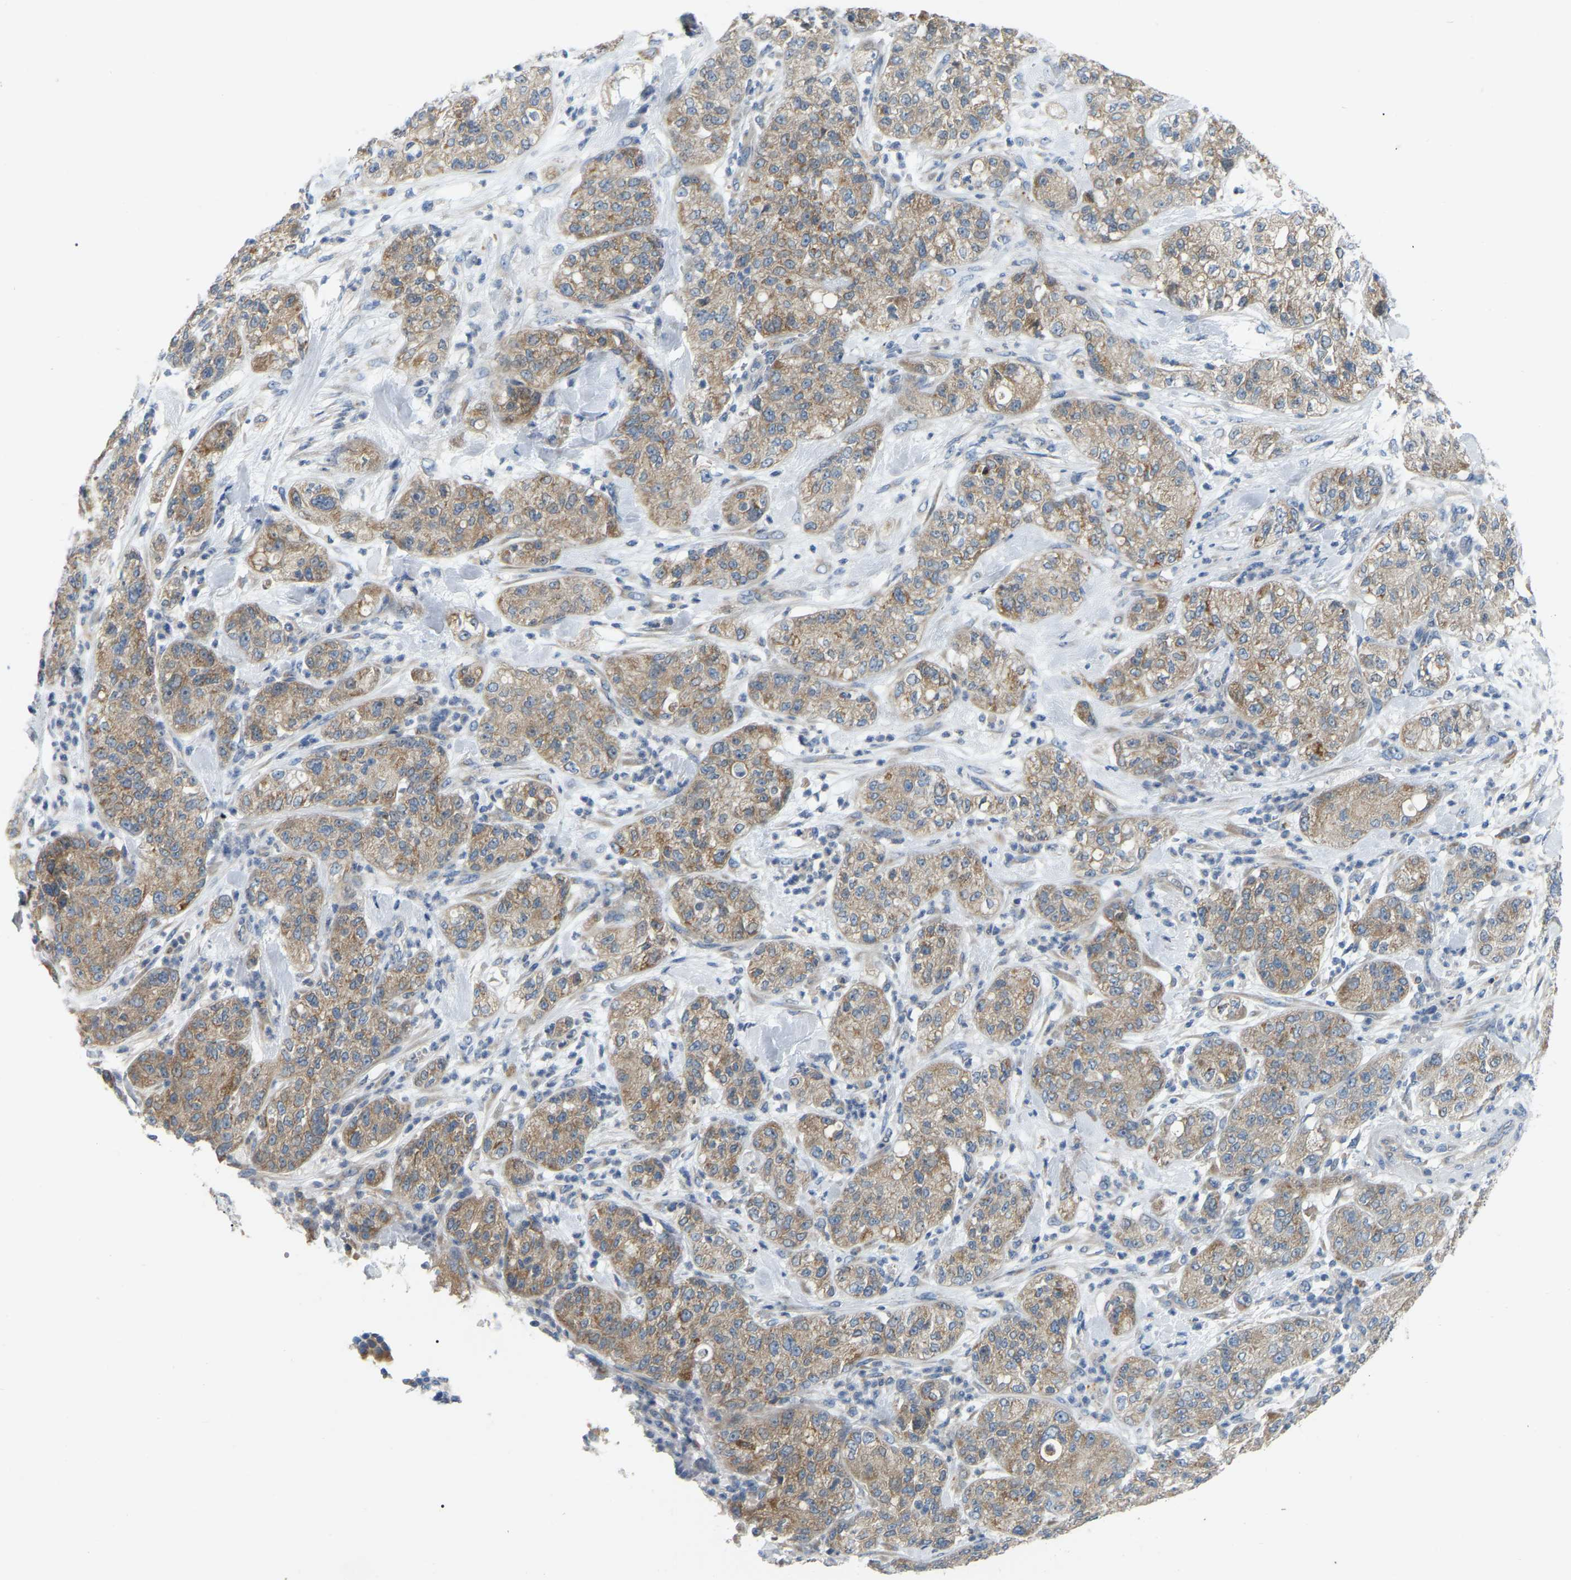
{"staining": {"intensity": "moderate", "quantity": ">75%", "location": "cytoplasmic/membranous"}, "tissue": "pancreatic cancer", "cell_type": "Tumor cells", "image_type": "cancer", "snomed": [{"axis": "morphology", "description": "Adenocarcinoma, NOS"}, {"axis": "topography", "description": "Pancreas"}], "caption": "A brown stain labels moderate cytoplasmic/membranous positivity of a protein in pancreatic cancer (adenocarcinoma) tumor cells.", "gene": "PARL", "patient": {"sex": "female", "age": 78}}